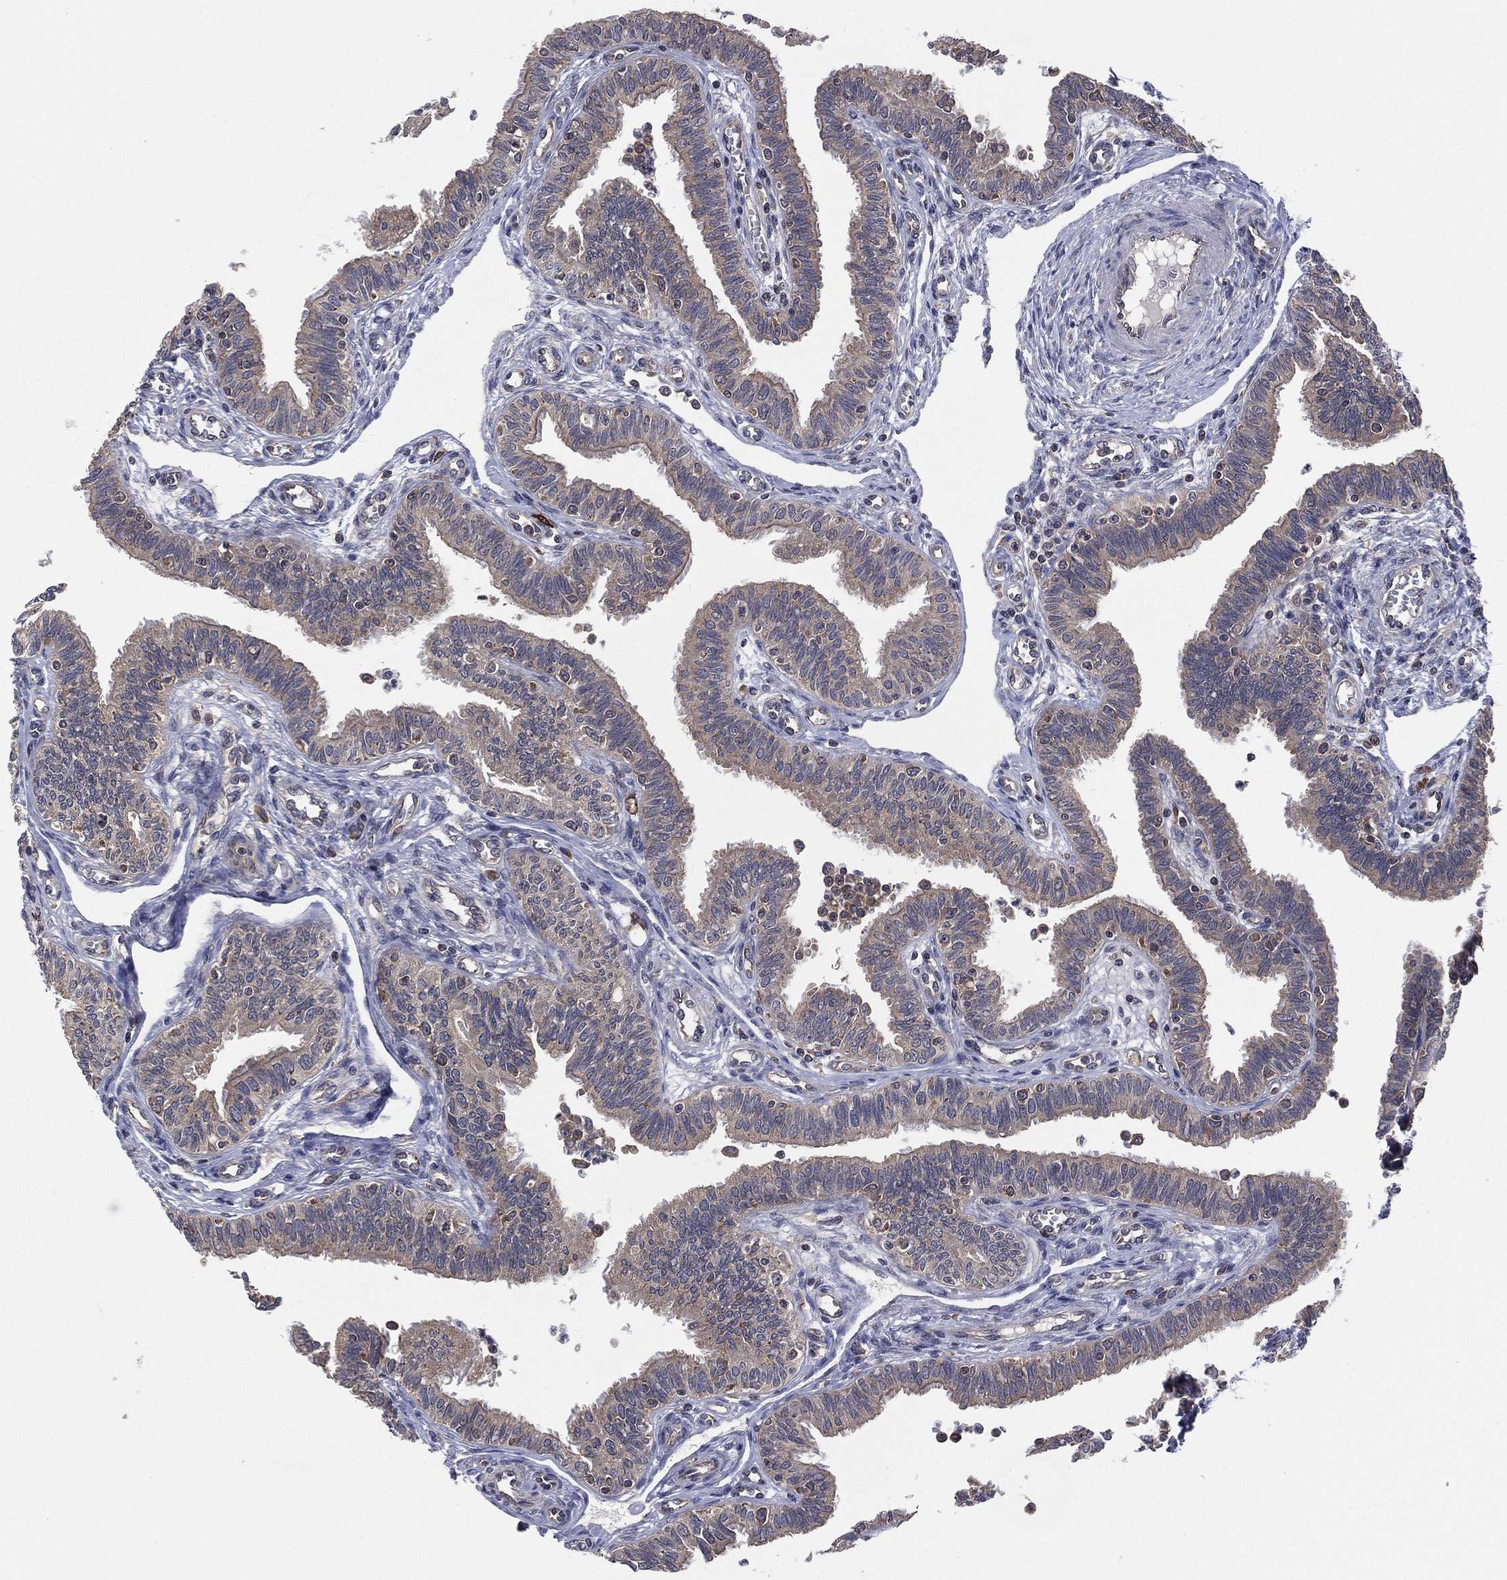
{"staining": {"intensity": "moderate", "quantity": ">75%", "location": "cytoplasmic/membranous"}, "tissue": "fallopian tube", "cell_type": "Glandular cells", "image_type": "normal", "snomed": [{"axis": "morphology", "description": "Normal tissue, NOS"}, {"axis": "topography", "description": "Fallopian tube"}], "caption": "Glandular cells reveal medium levels of moderate cytoplasmic/membranous staining in approximately >75% of cells in benign fallopian tube. Nuclei are stained in blue.", "gene": "C2orf76", "patient": {"sex": "female", "age": 36}}